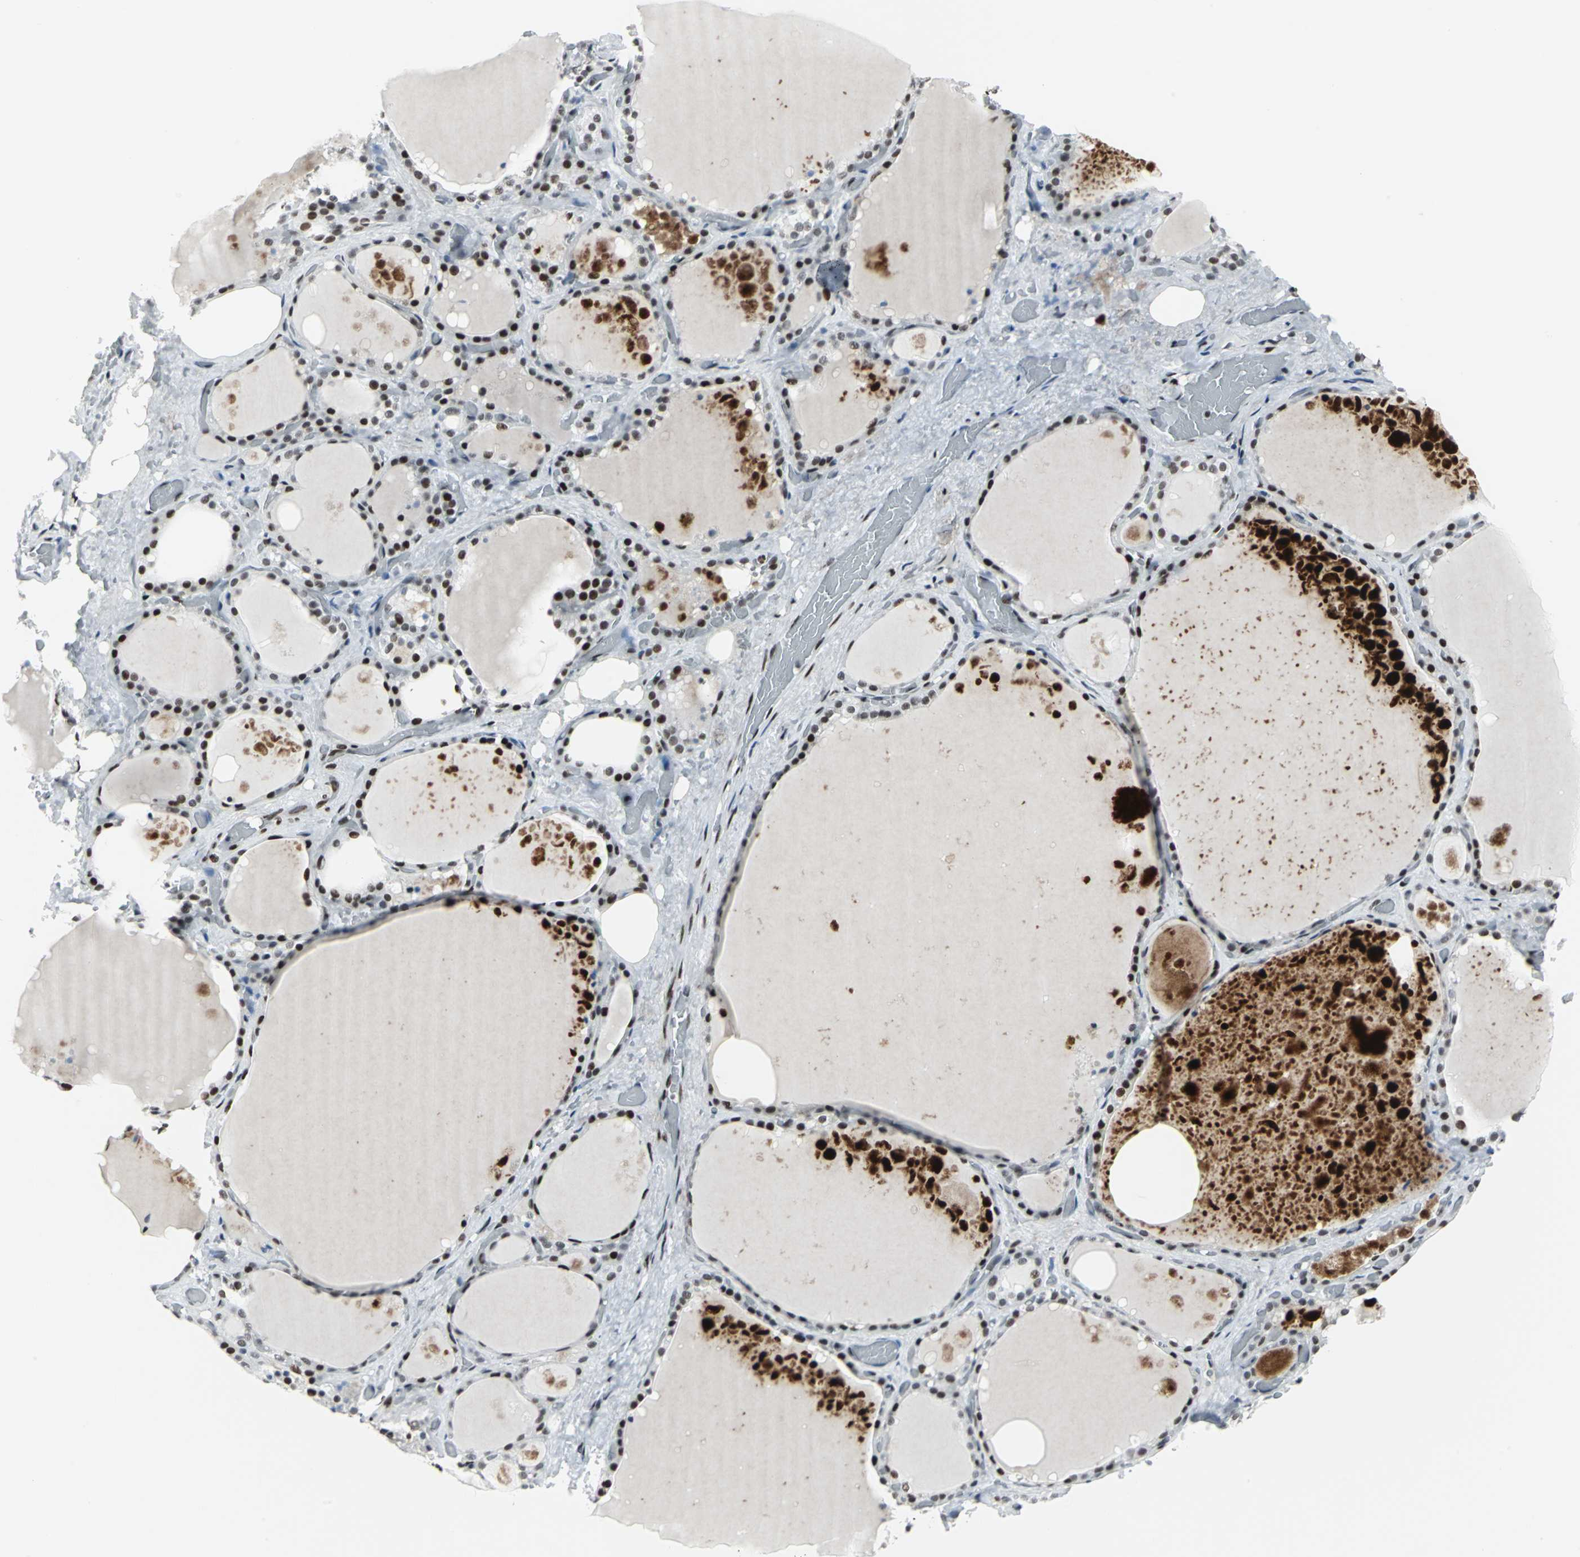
{"staining": {"intensity": "strong", "quantity": ">75%", "location": "nuclear"}, "tissue": "thyroid gland", "cell_type": "Glandular cells", "image_type": "normal", "snomed": [{"axis": "morphology", "description": "Normal tissue, NOS"}, {"axis": "topography", "description": "Thyroid gland"}], "caption": "Immunohistochemical staining of benign thyroid gland reveals >75% levels of strong nuclear protein staining in approximately >75% of glandular cells.", "gene": "HDAC2", "patient": {"sex": "male", "age": 61}}